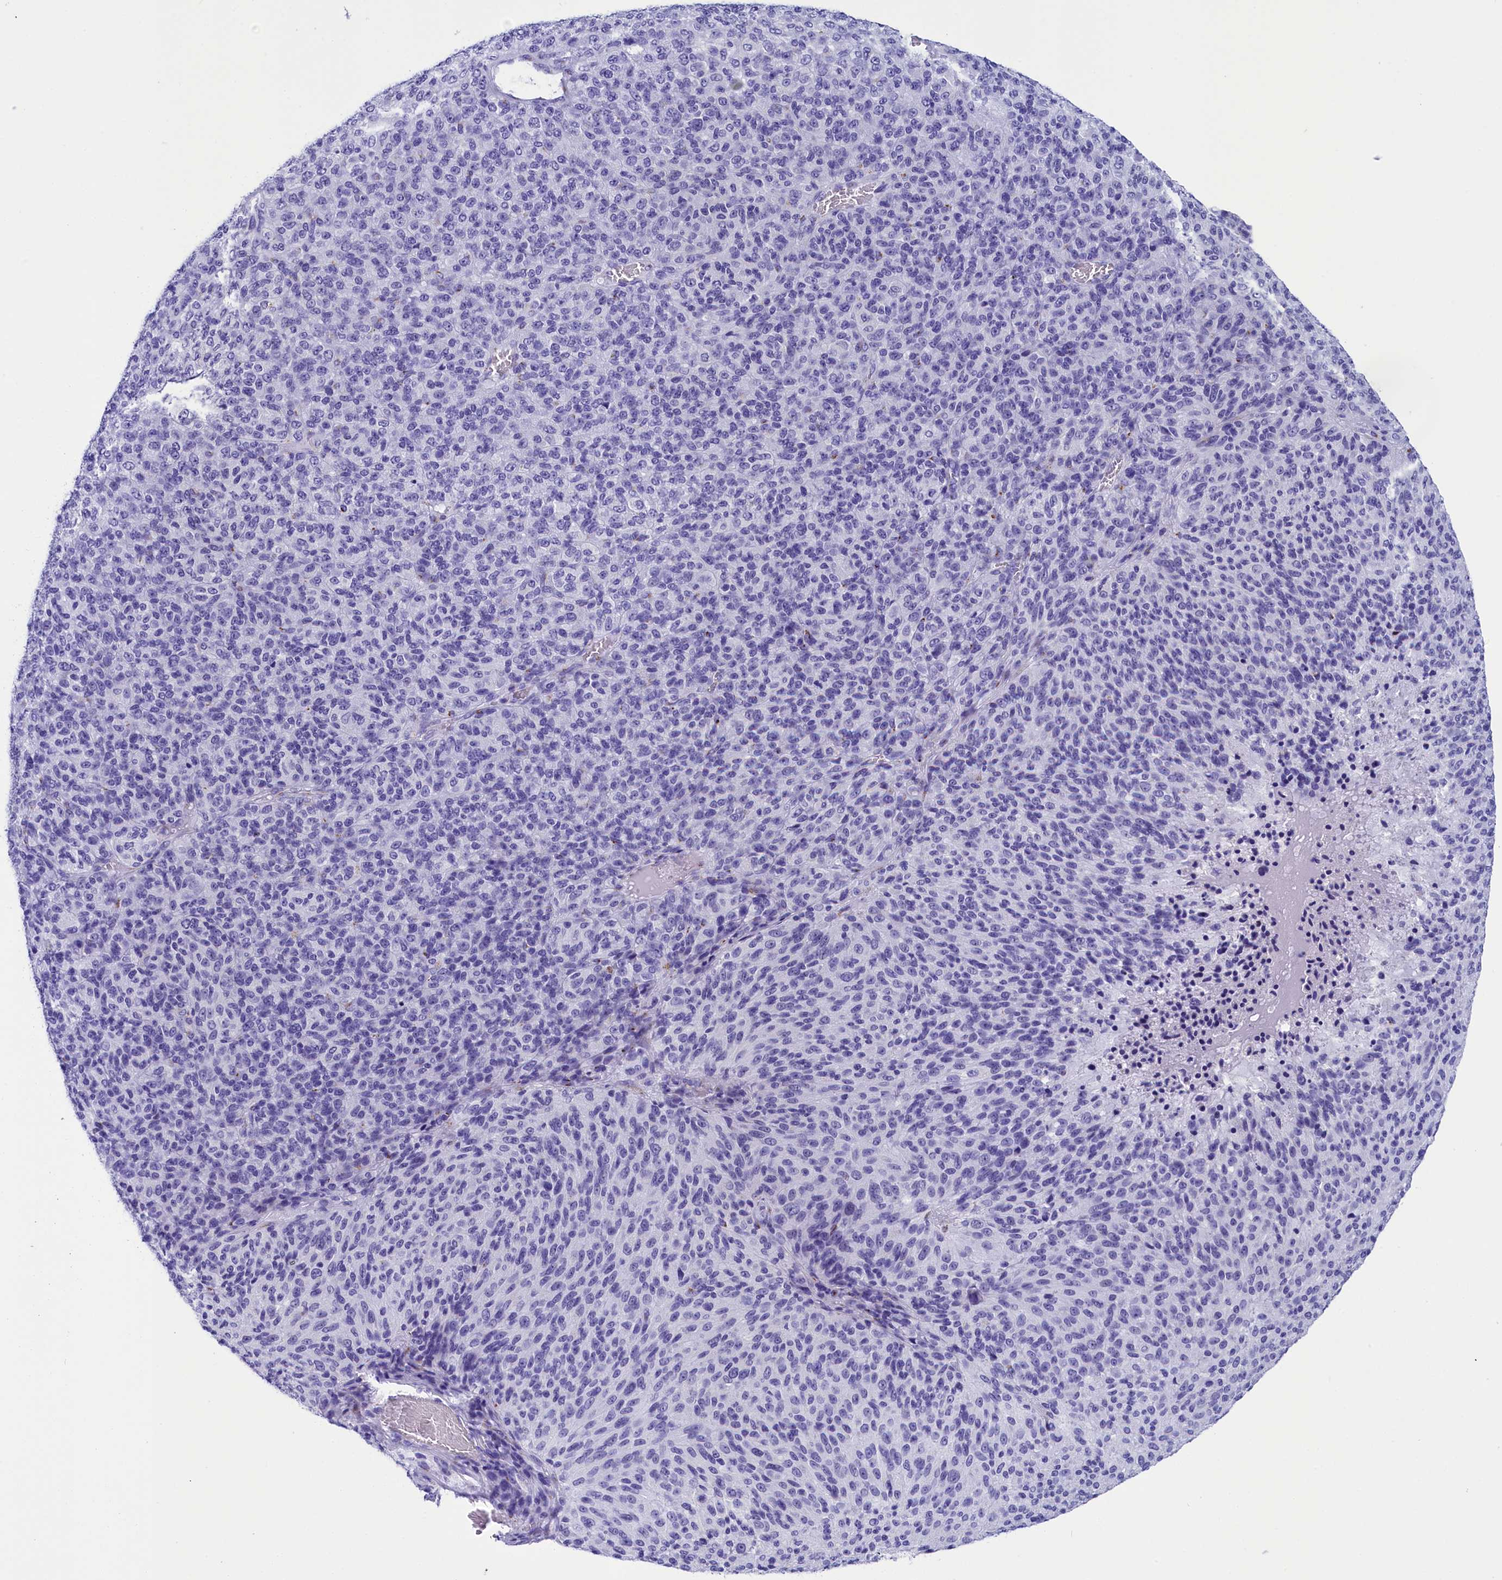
{"staining": {"intensity": "negative", "quantity": "none", "location": "none"}, "tissue": "melanoma", "cell_type": "Tumor cells", "image_type": "cancer", "snomed": [{"axis": "morphology", "description": "Malignant melanoma, Metastatic site"}, {"axis": "topography", "description": "Brain"}], "caption": "Tumor cells show no significant positivity in malignant melanoma (metastatic site).", "gene": "AP3B2", "patient": {"sex": "female", "age": 56}}